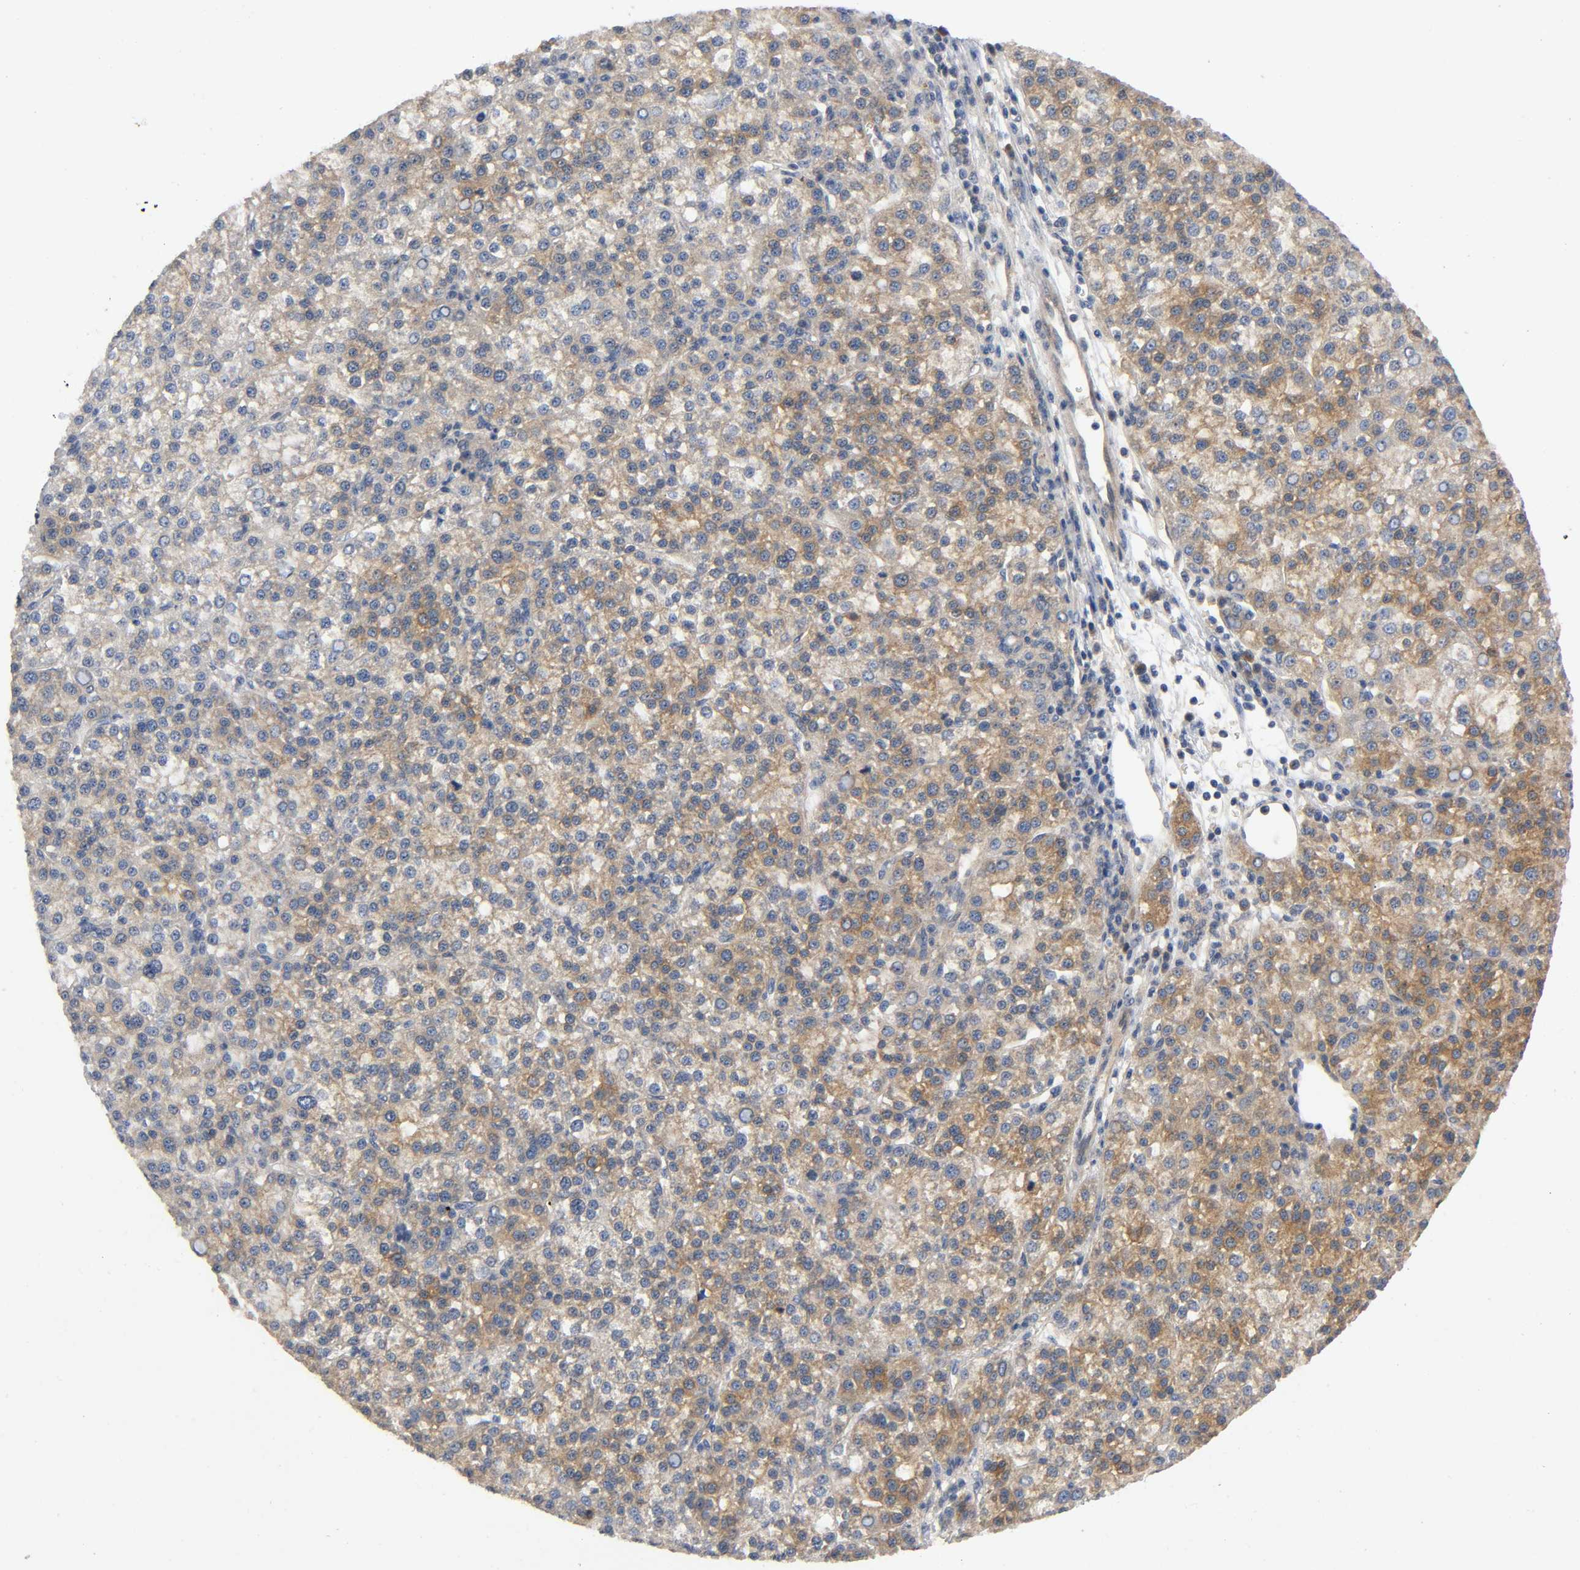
{"staining": {"intensity": "moderate", "quantity": ">75%", "location": "cytoplasmic/membranous"}, "tissue": "liver cancer", "cell_type": "Tumor cells", "image_type": "cancer", "snomed": [{"axis": "morphology", "description": "Carcinoma, Hepatocellular, NOS"}, {"axis": "topography", "description": "Liver"}], "caption": "Protein expression analysis of liver cancer exhibits moderate cytoplasmic/membranous positivity in approximately >75% of tumor cells. The staining was performed using DAB (3,3'-diaminobenzidine) to visualize the protein expression in brown, while the nuclei were stained in blue with hematoxylin (Magnification: 20x).", "gene": "HDAC6", "patient": {"sex": "female", "age": 58}}